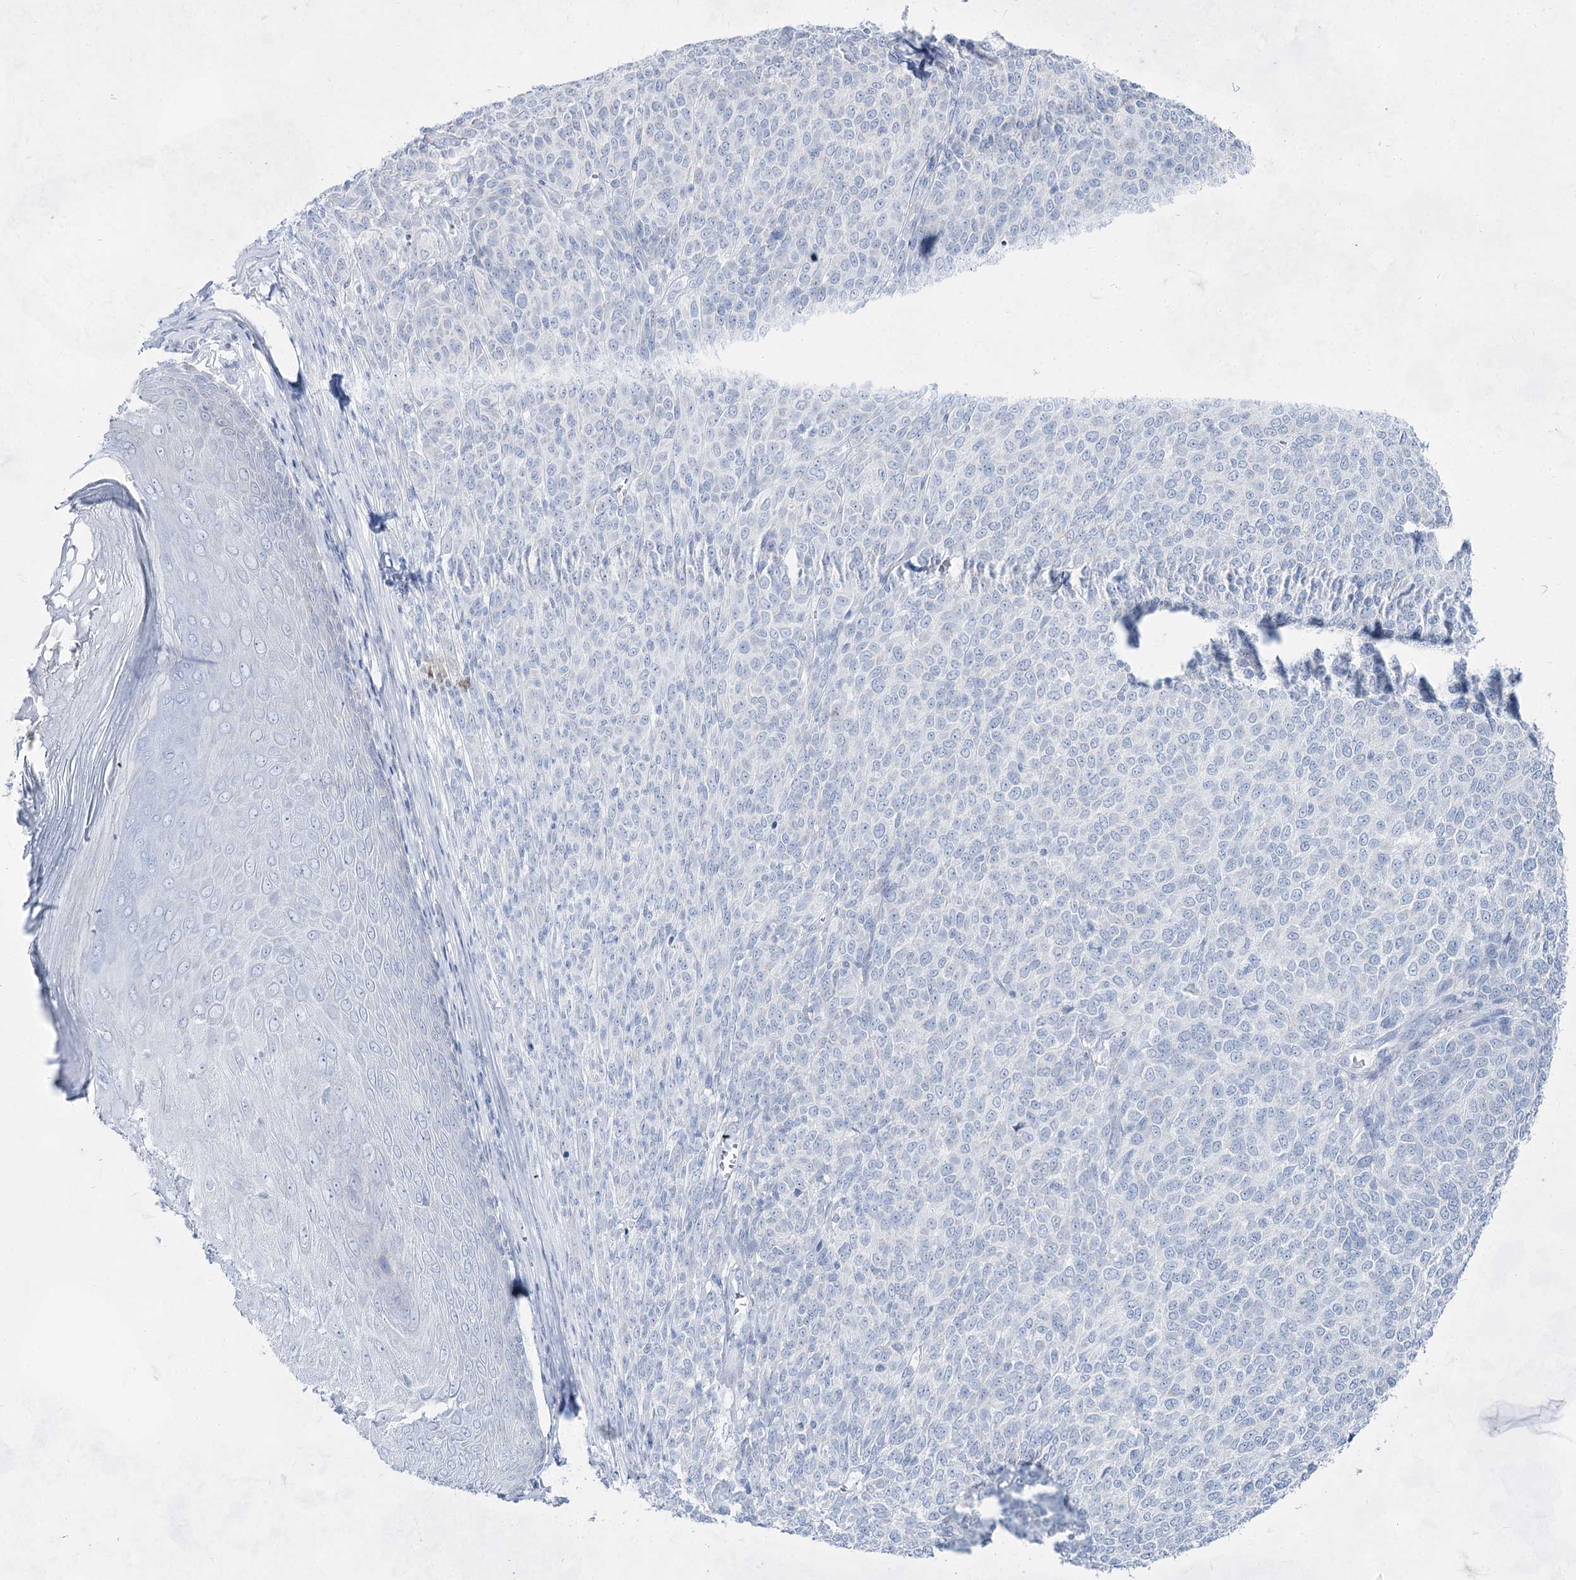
{"staining": {"intensity": "negative", "quantity": "none", "location": "none"}, "tissue": "melanoma", "cell_type": "Tumor cells", "image_type": "cancer", "snomed": [{"axis": "morphology", "description": "Malignant melanoma, NOS"}, {"axis": "topography", "description": "Skin"}], "caption": "A histopathology image of melanoma stained for a protein shows no brown staining in tumor cells. (IHC, brightfield microscopy, high magnification).", "gene": "ACRV1", "patient": {"sex": "male", "age": 49}}